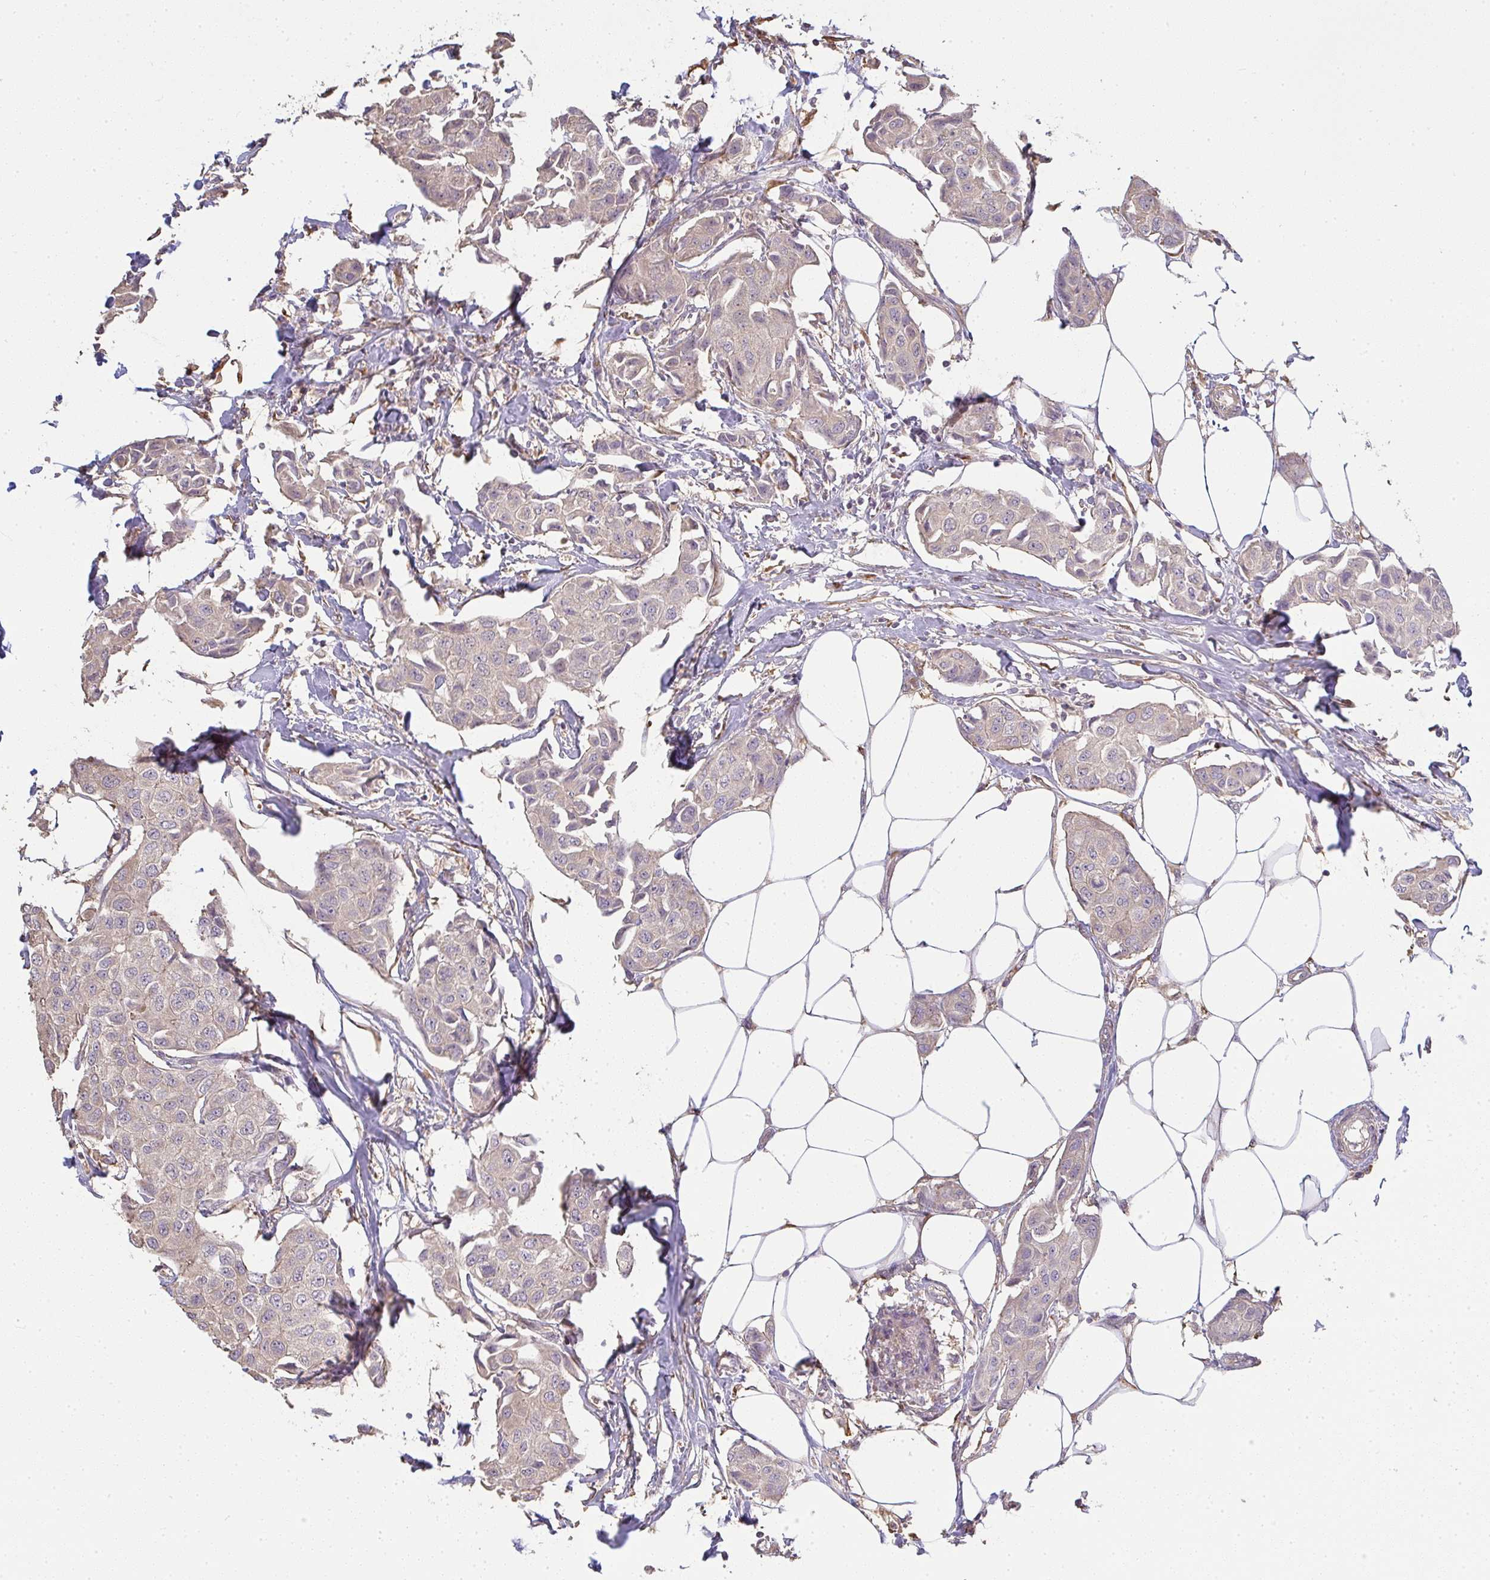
{"staining": {"intensity": "weak", "quantity": ">75%", "location": "cytoplasmic/membranous"}, "tissue": "breast cancer", "cell_type": "Tumor cells", "image_type": "cancer", "snomed": [{"axis": "morphology", "description": "Duct carcinoma"}, {"axis": "topography", "description": "Breast"}, {"axis": "topography", "description": "Lymph node"}], "caption": "Immunohistochemical staining of breast cancer displays low levels of weak cytoplasmic/membranous protein positivity in approximately >75% of tumor cells.", "gene": "BRINP3", "patient": {"sex": "female", "age": 80}}